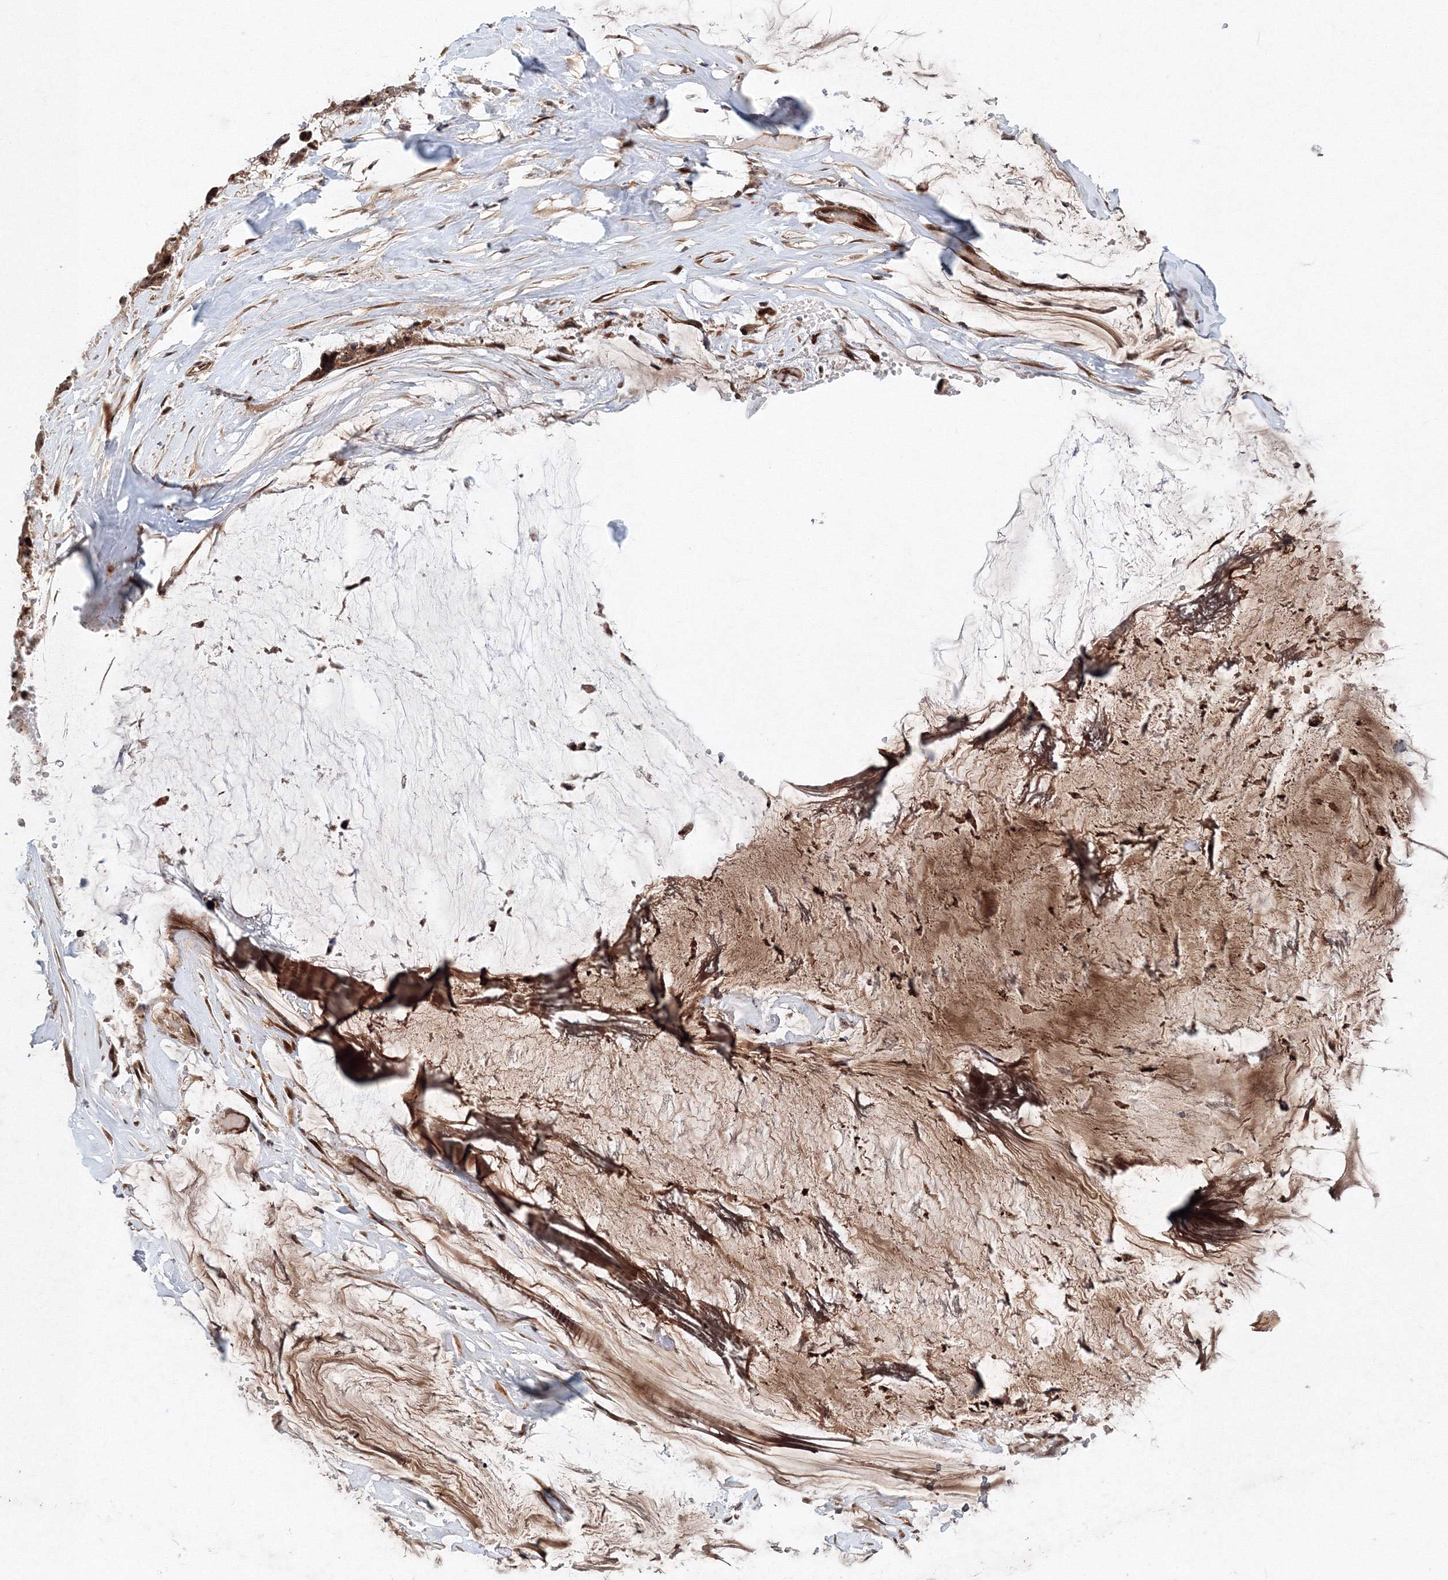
{"staining": {"intensity": "moderate", "quantity": ">75%", "location": "cytoplasmic/membranous,nuclear"}, "tissue": "ovarian cancer", "cell_type": "Tumor cells", "image_type": "cancer", "snomed": [{"axis": "morphology", "description": "Cystadenocarcinoma, mucinous, NOS"}, {"axis": "topography", "description": "Ovary"}], "caption": "Ovarian cancer stained for a protein (brown) displays moderate cytoplasmic/membranous and nuclear positive positivity in approximately >75% of tumor cells.", "gene": "ANKAR", "patient": {"sex": "female", "age": 39}}